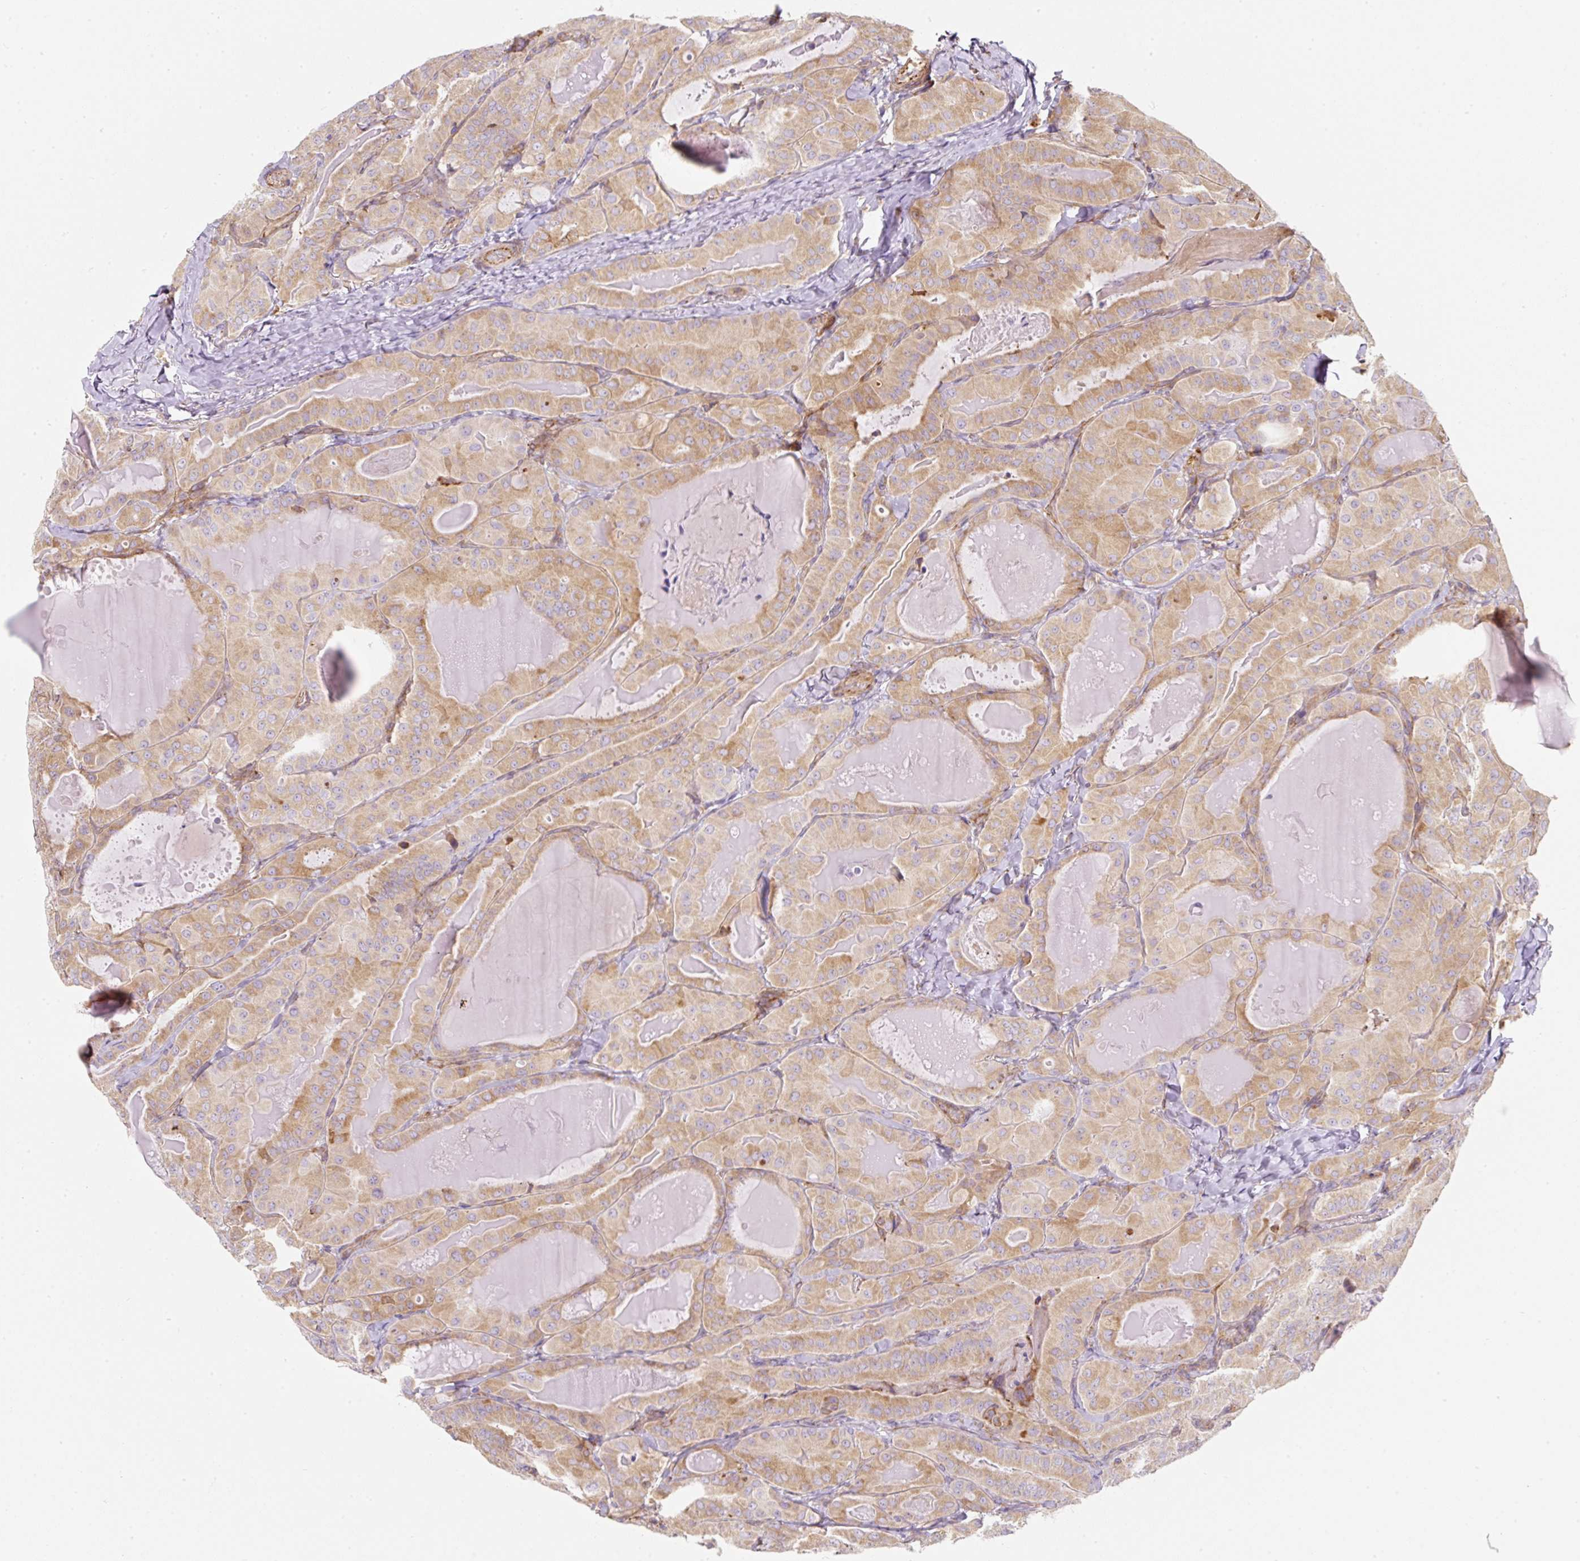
{"staining": {"intensity": "moderate", "quantity": "25%-75%", "location": "cytoplasmic/membranous"}, "tissue": "thyroid cancer", "cell_type": "Tumor cells", "image_type": "cancer", "snomed": [{"axis": "morphology", "description": "Papillary adenocarcinoma, NOS"}, {"axis": "topography", "description": "Thyroid gland"}], "caption": "Tumor cells show medium levels of moderate cytoplasmic/membranous positivity in about 25%-75% of cells in human thyroid cancer (papillary adenocarcinoma).", "gene": "ERAP2", "patient": {"sex": "female", "age": 68}}